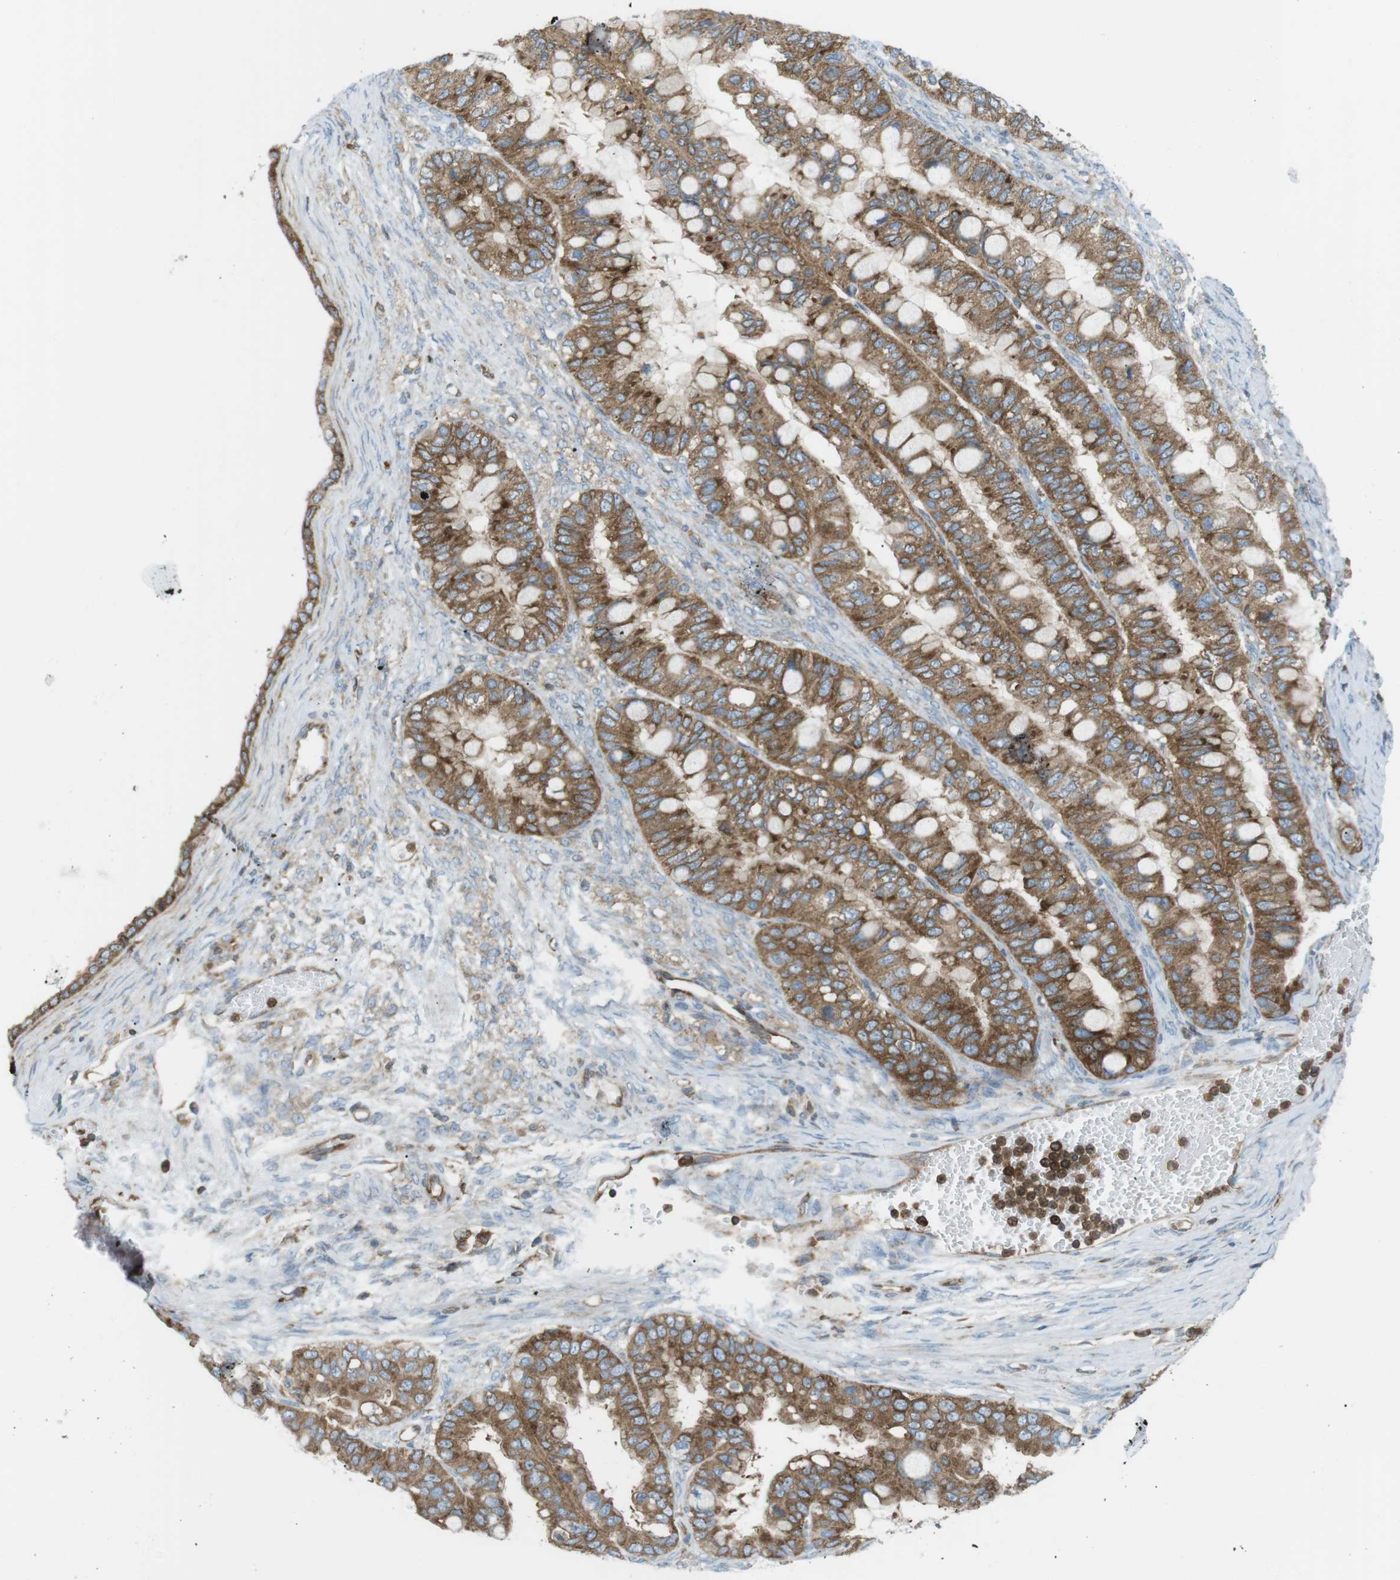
{"staining": {"intensity": "moderate", "quantity": ">75%", "location": "cytoplasmic/membranous"}, "tissue": "ovarian cancer", "cell_type": "Tumor cells", "image_type": "cancer", "snomed": [{"axis": "morphology", "description": "Cystadenocarcinoma, mucinous, NOS"}, {"axis": "topography", "description": "Ovary"}], "caption": "Ovarian mucinous cystadenocarcinoma stained for a protein demonstrates moderate cytoplasmic/membranous positivity in tumor cells. The staining was performed using DAB (3,3'-diaminobenzidine) to visualize the protein expression in brown, while the nuclei were stained in blue with hematoxylin (Magnification: 20x).", "gene": "FLII", "patient": {"sex": "female", "age": 80}}